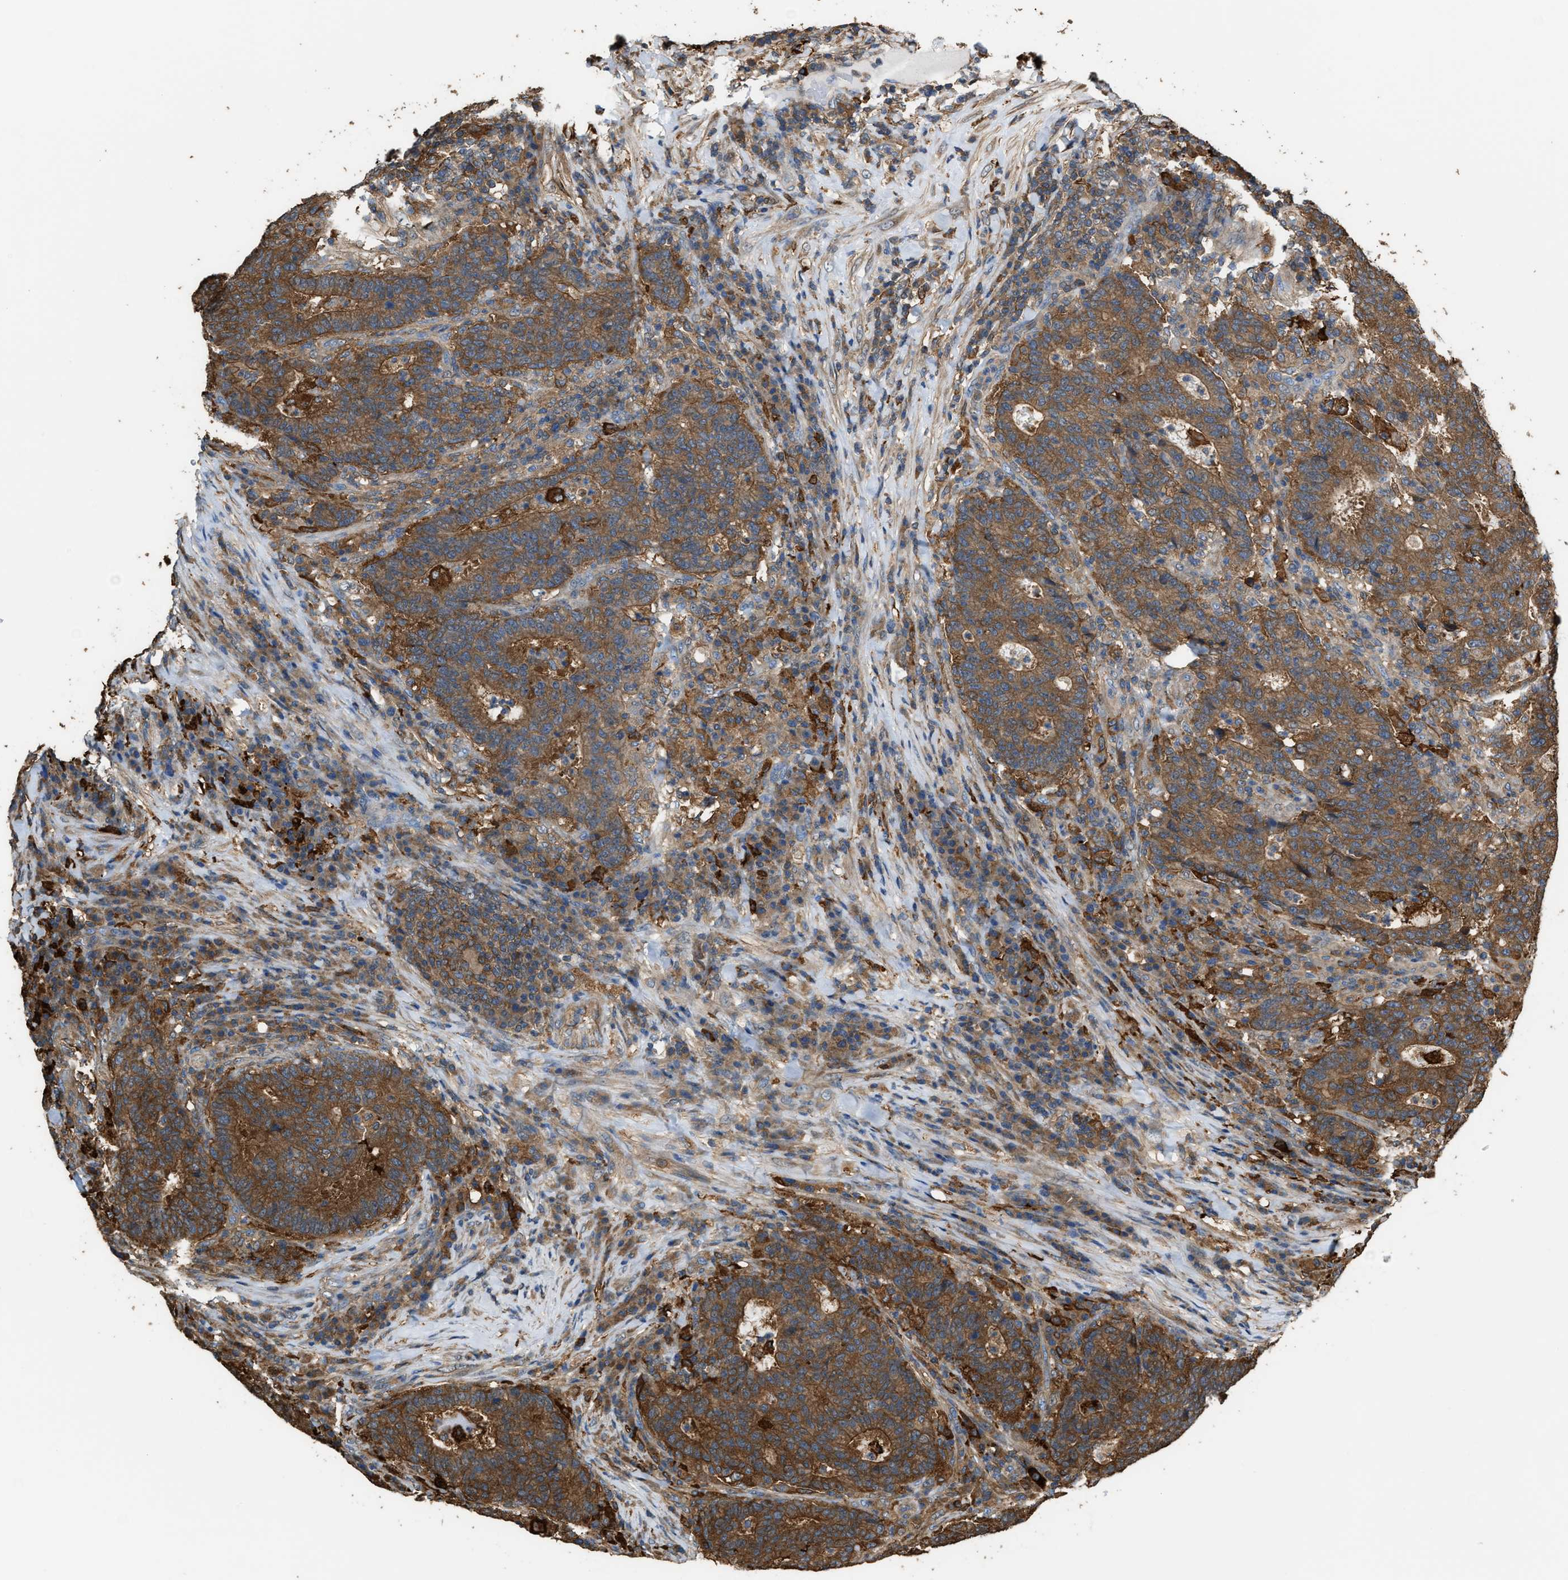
{"staining": {"intensity": "strong", "quantity": ">75%", "location": "cytoplasmic/membranous"}, "tissue": "colorectal cancer", "cell_type": "Tumor cells", "image_type": "cancer", "snomed": [{"axis": "morphology", "description": "Adenocarcinoma, NOS"}, {"axis": "topography", "description": "Colon"}], "caption": "Protein analysis of colorectal cancer tissue shows strong cytoplasmic/membranous expression in approximately >75% of tumor cells. (DAB (3,3'-diaminobenzidine) IHC with brightfield microscopy, high magnification).", "gene": "ATIC", "patient": {"sex": "female", "age": 75}}